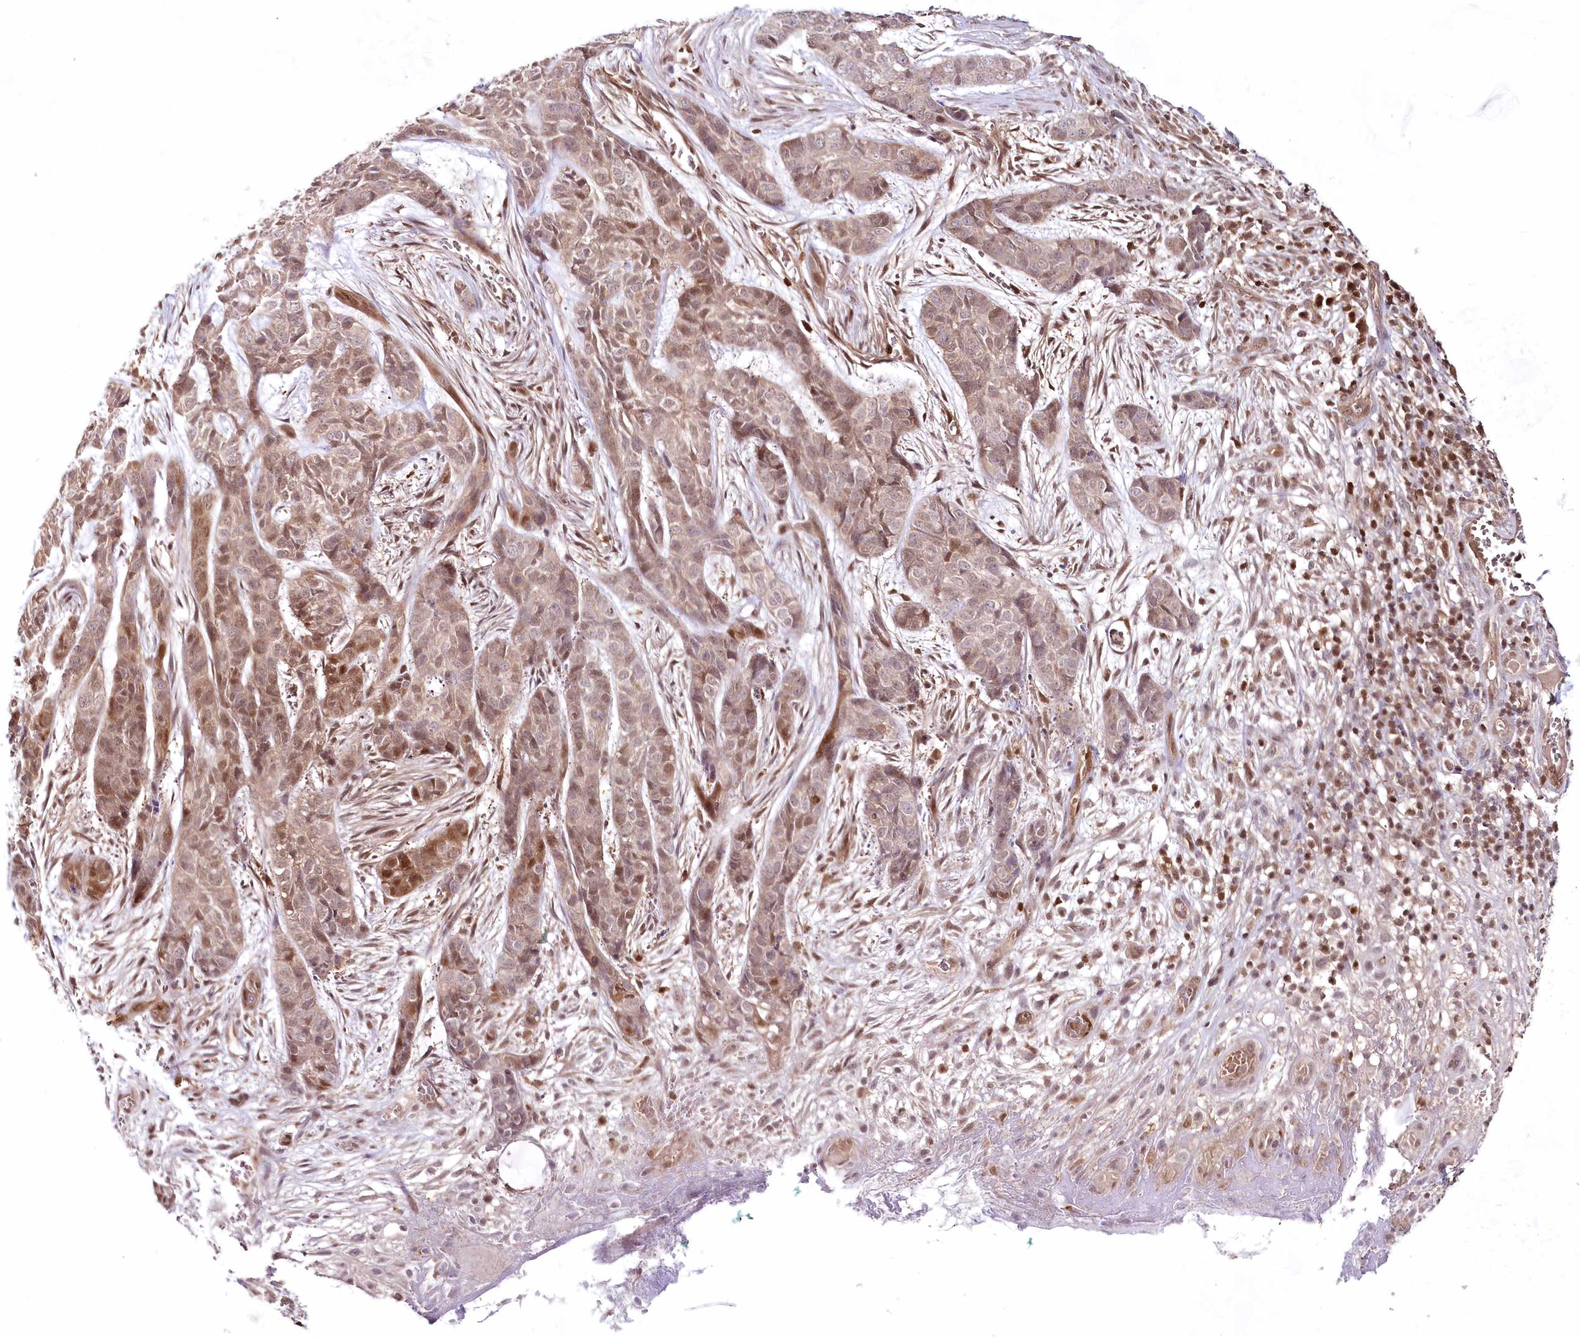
{"staining": {"intensity": "moderate", "quantity": "25%-75%", "location": "cytoplasmic/membranous,nuclear"}, "tissue": "skin cancer", "cell_type": "Tumor cells", "image_type": "cancer", "snomed": [{"axis": "morphology", "description": "Basal cell carcinoma"}, {"axis": "topography", "description": "Skin"}], "caption": "Immunohistochemical staining of basal cell carcinoma (skin) demonstrates medium levels of moderate cytoplasmic/membranous and nuclear expression in about 25%-75% of tumor cells. The staining was performed using DAB (3,3'-diaminobenzidine) to visualize the protein expression in brown, while the nuclei were stained in blue with hematoxylin (Magnification: 20x).", "gene": "IMPA1", "patient": {"sex": "female", "age": 64}}